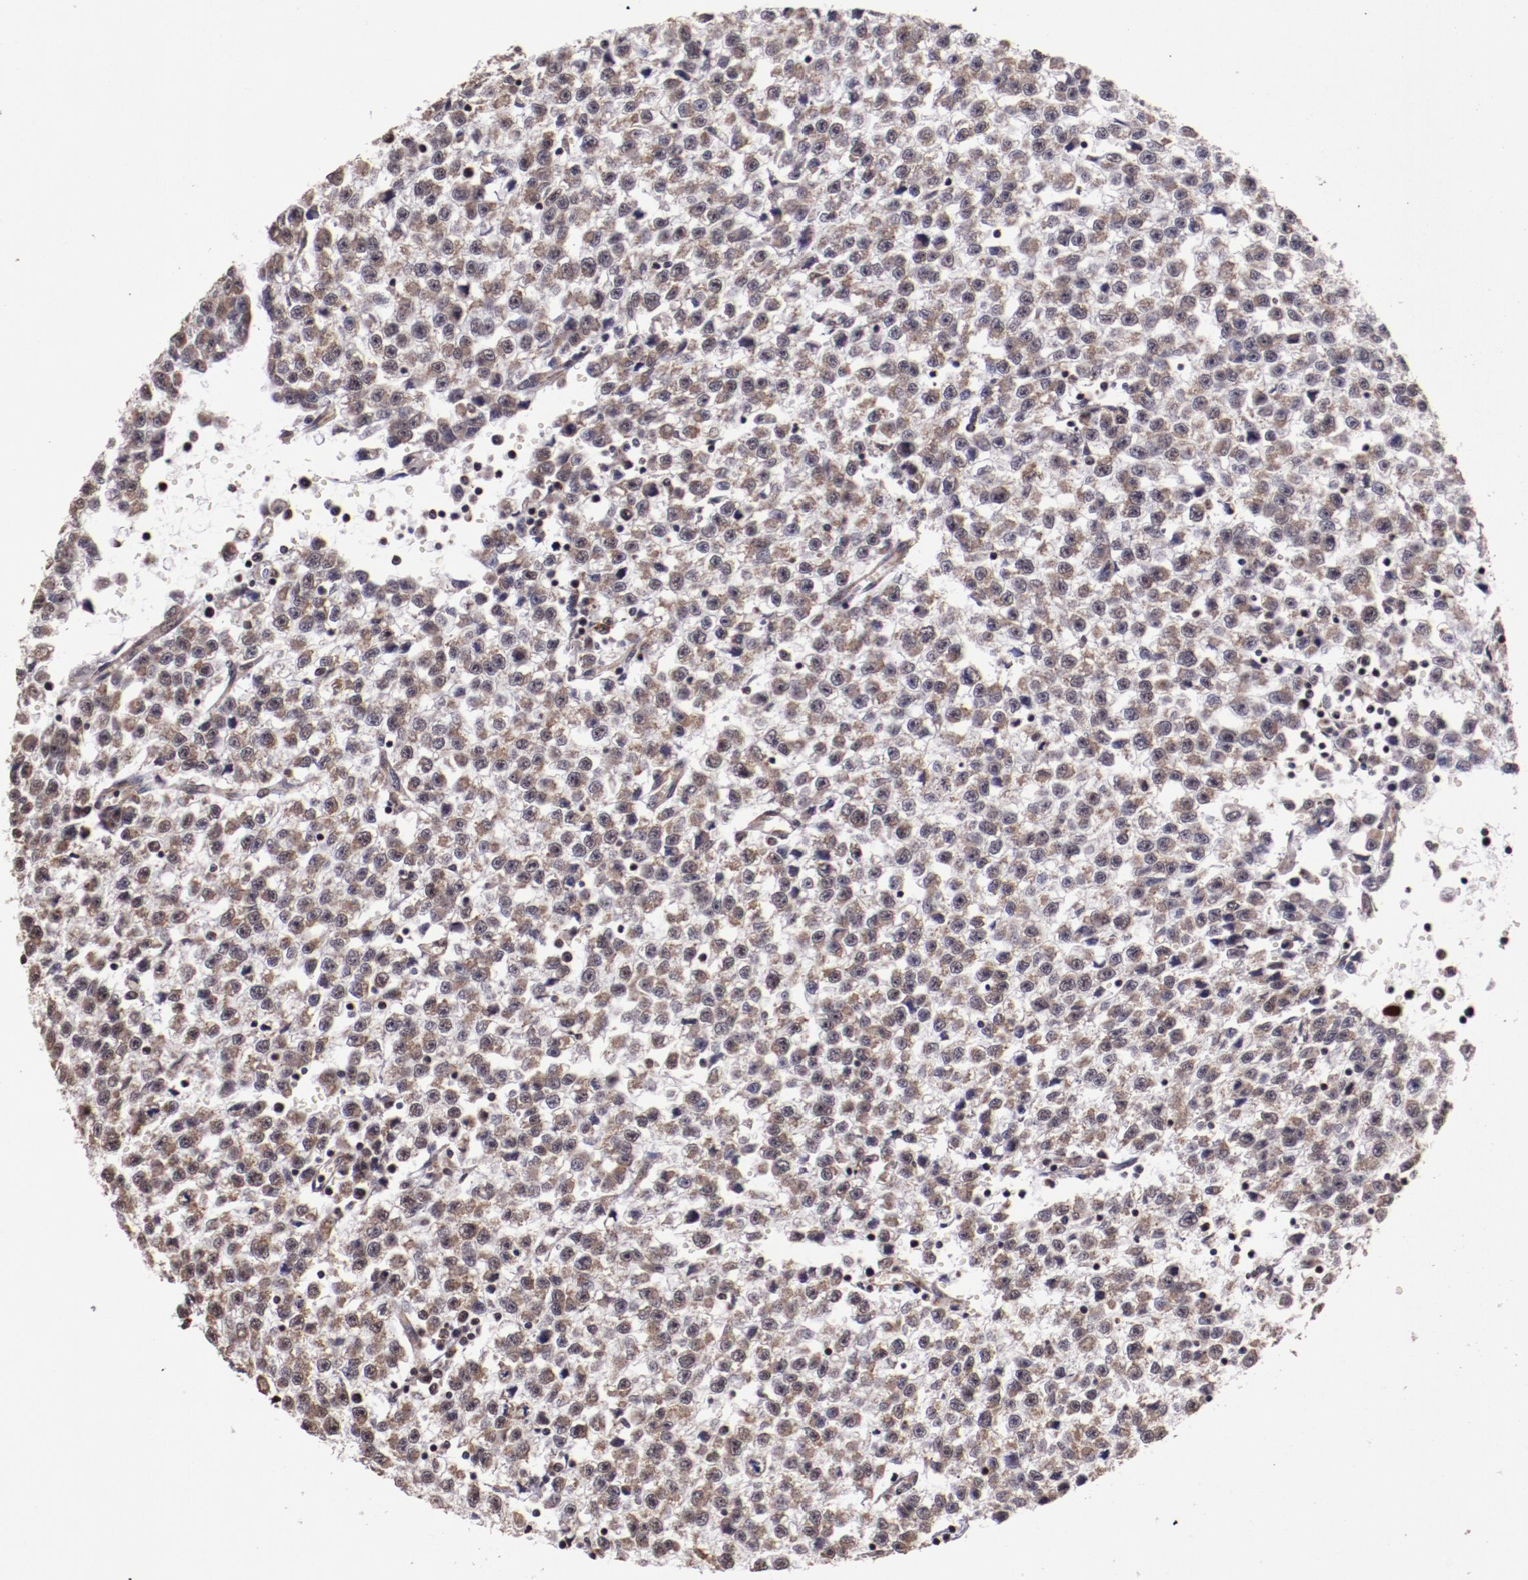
{"staining": {"intensity": "weak", "quantity": ">75%", "location": "cytoplasmic/membranous,nuclear"}, "tissue": "testis cancer", "cell_type": "Tumor cells", "image_type": "cancer", "snomed": [{"axis": "morphology", "description": "Seminoma, NOS"}, {"axis": "topography", "description": "Testis"}], "caption": "About >75% of tumor cells in human testis seminoma show weak cytoplasmic/membranous and nuclear protein staining as visualized by brown immunohistochemical staining.", "gene": "CECR2", "patient": {"sex": "male", "age": 35}}